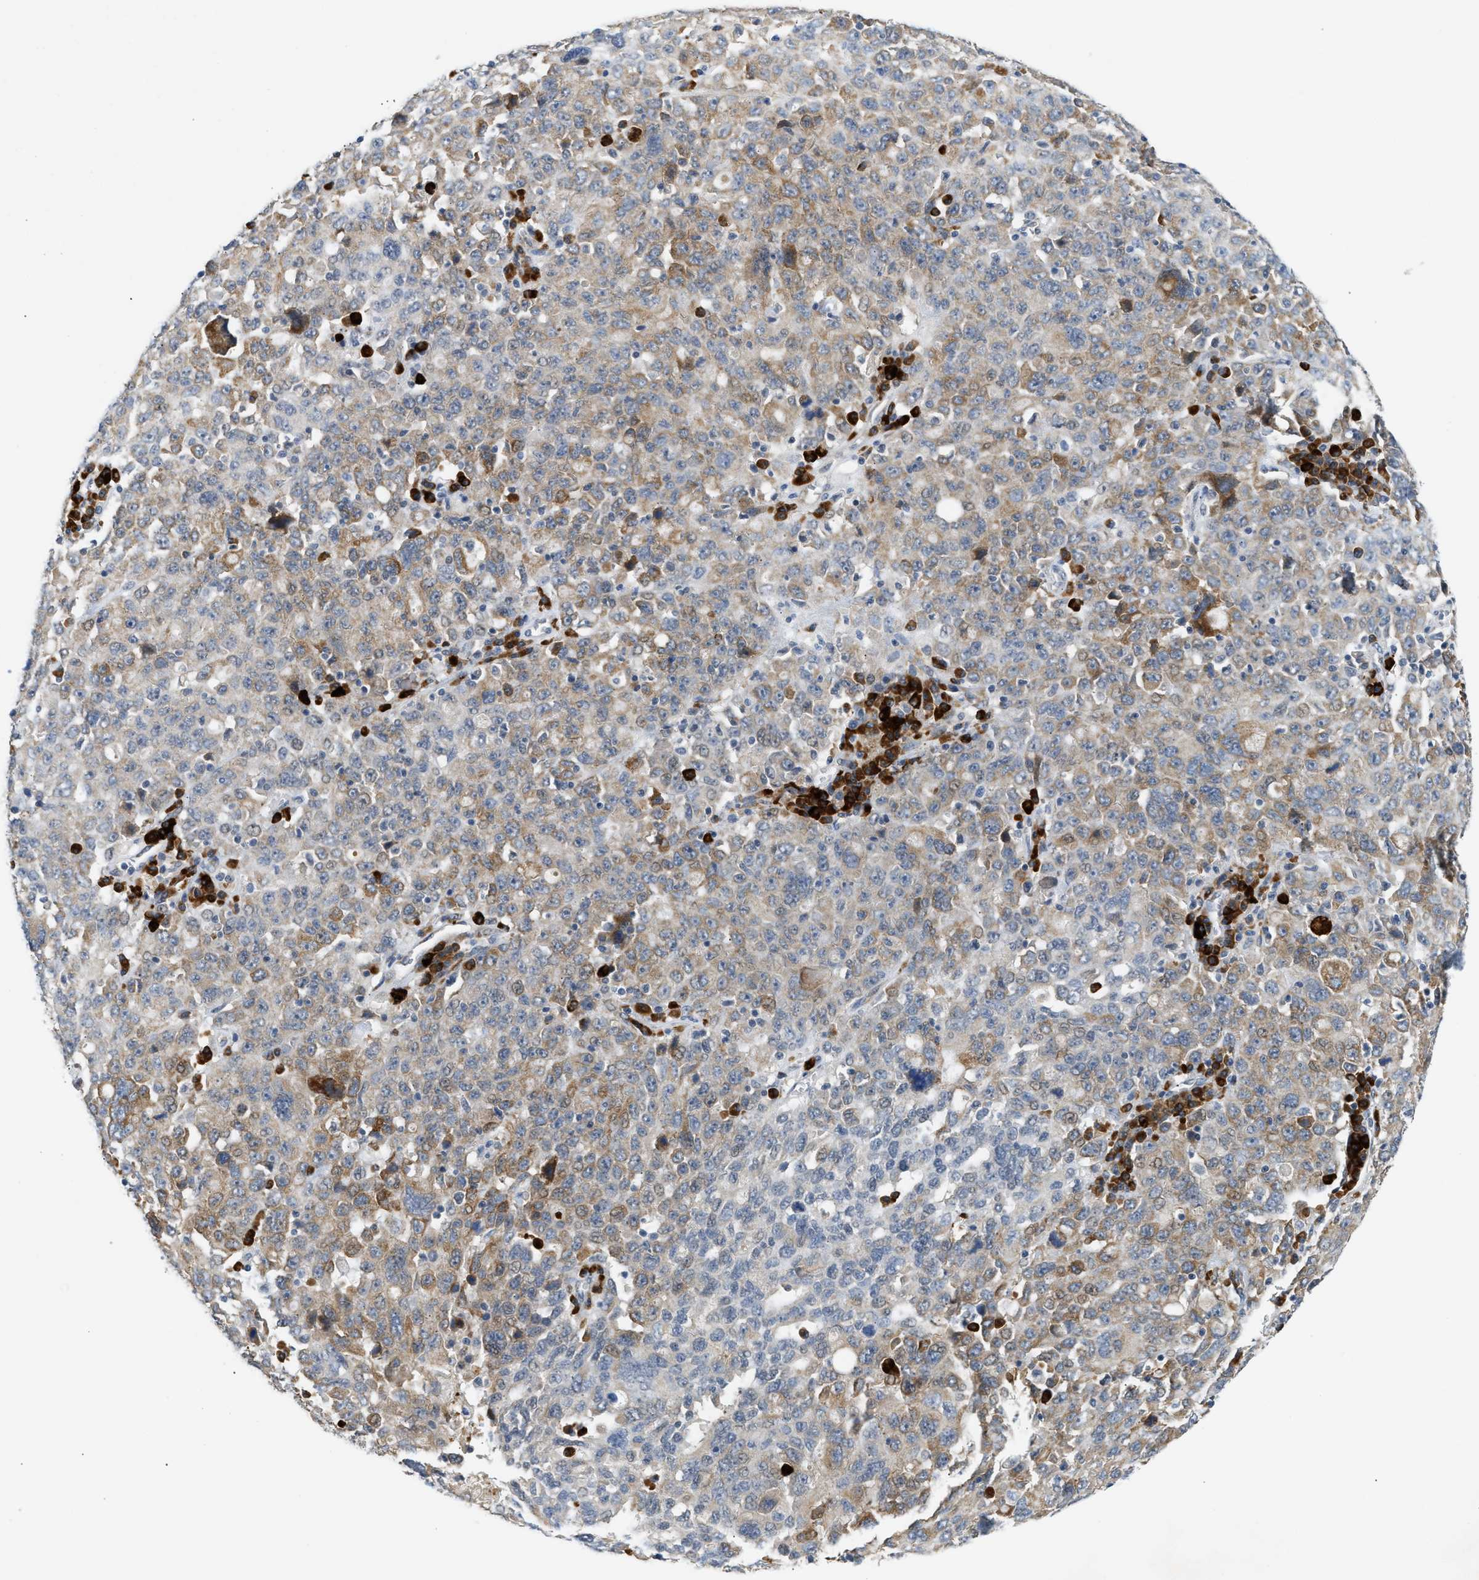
{"staining": {"intensity": "moderate", "quantity": ">75%", "location": "cytoplasmic/membranous"}, "tissue": "ovarian cancer", "cell_type": "Tumor cells", "image_type": "cancer", "snomed": [{"axis": "morphology", "description": "Carcinoma, endometroid"}, {"axis": "topography", "description": "Ovary"}], "caption": "DAB (3,3'-diaminobenzidine) immunohistochemical staining of human ovarian cancer (endometroid carcinoma) shows moderate cytoplasmic/membranous protein staining in approximately >75% of tumor cells.", "gene": "KCNC2", "patient": {"sex": "female", "age": 62}}